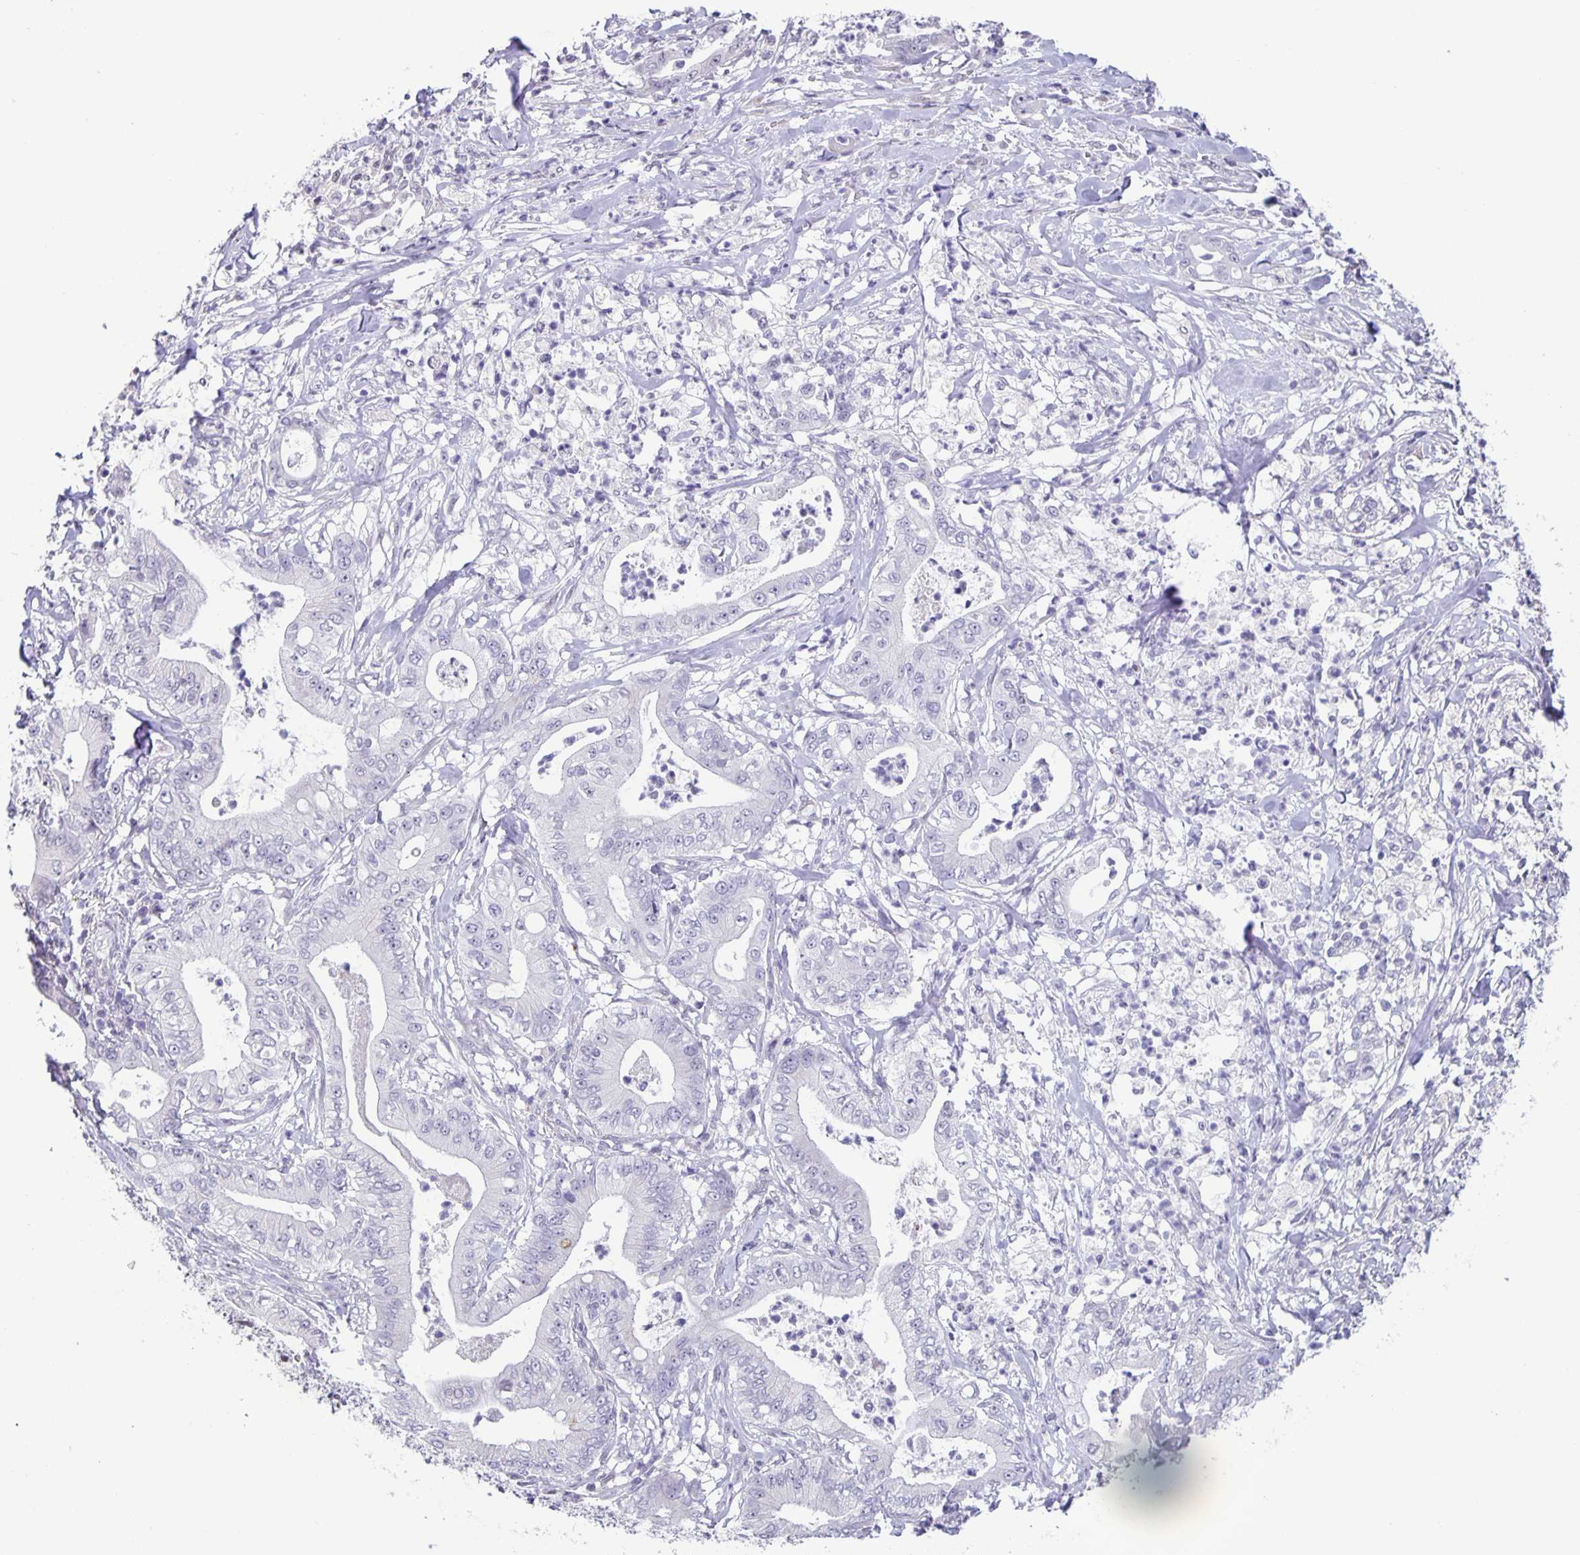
{"staining": {"intensity": "negative", "quantity": "none", "location": "none"}, "tissue": "pancreatic cancer", "cell_type": "Tumor cells", "image_type": "cancer", "snomed": [{"axis": "morphology", "description": "Adenocarcinoma, NOS"}, {"axis": "topography", "description": "Pancreas"}], "caption": "Tumor cells are negative for protein expression in human adenocarcinoma (pancreatic).", "gene": "PHRF1", "patient": {"sex": "male", "age": 71}}